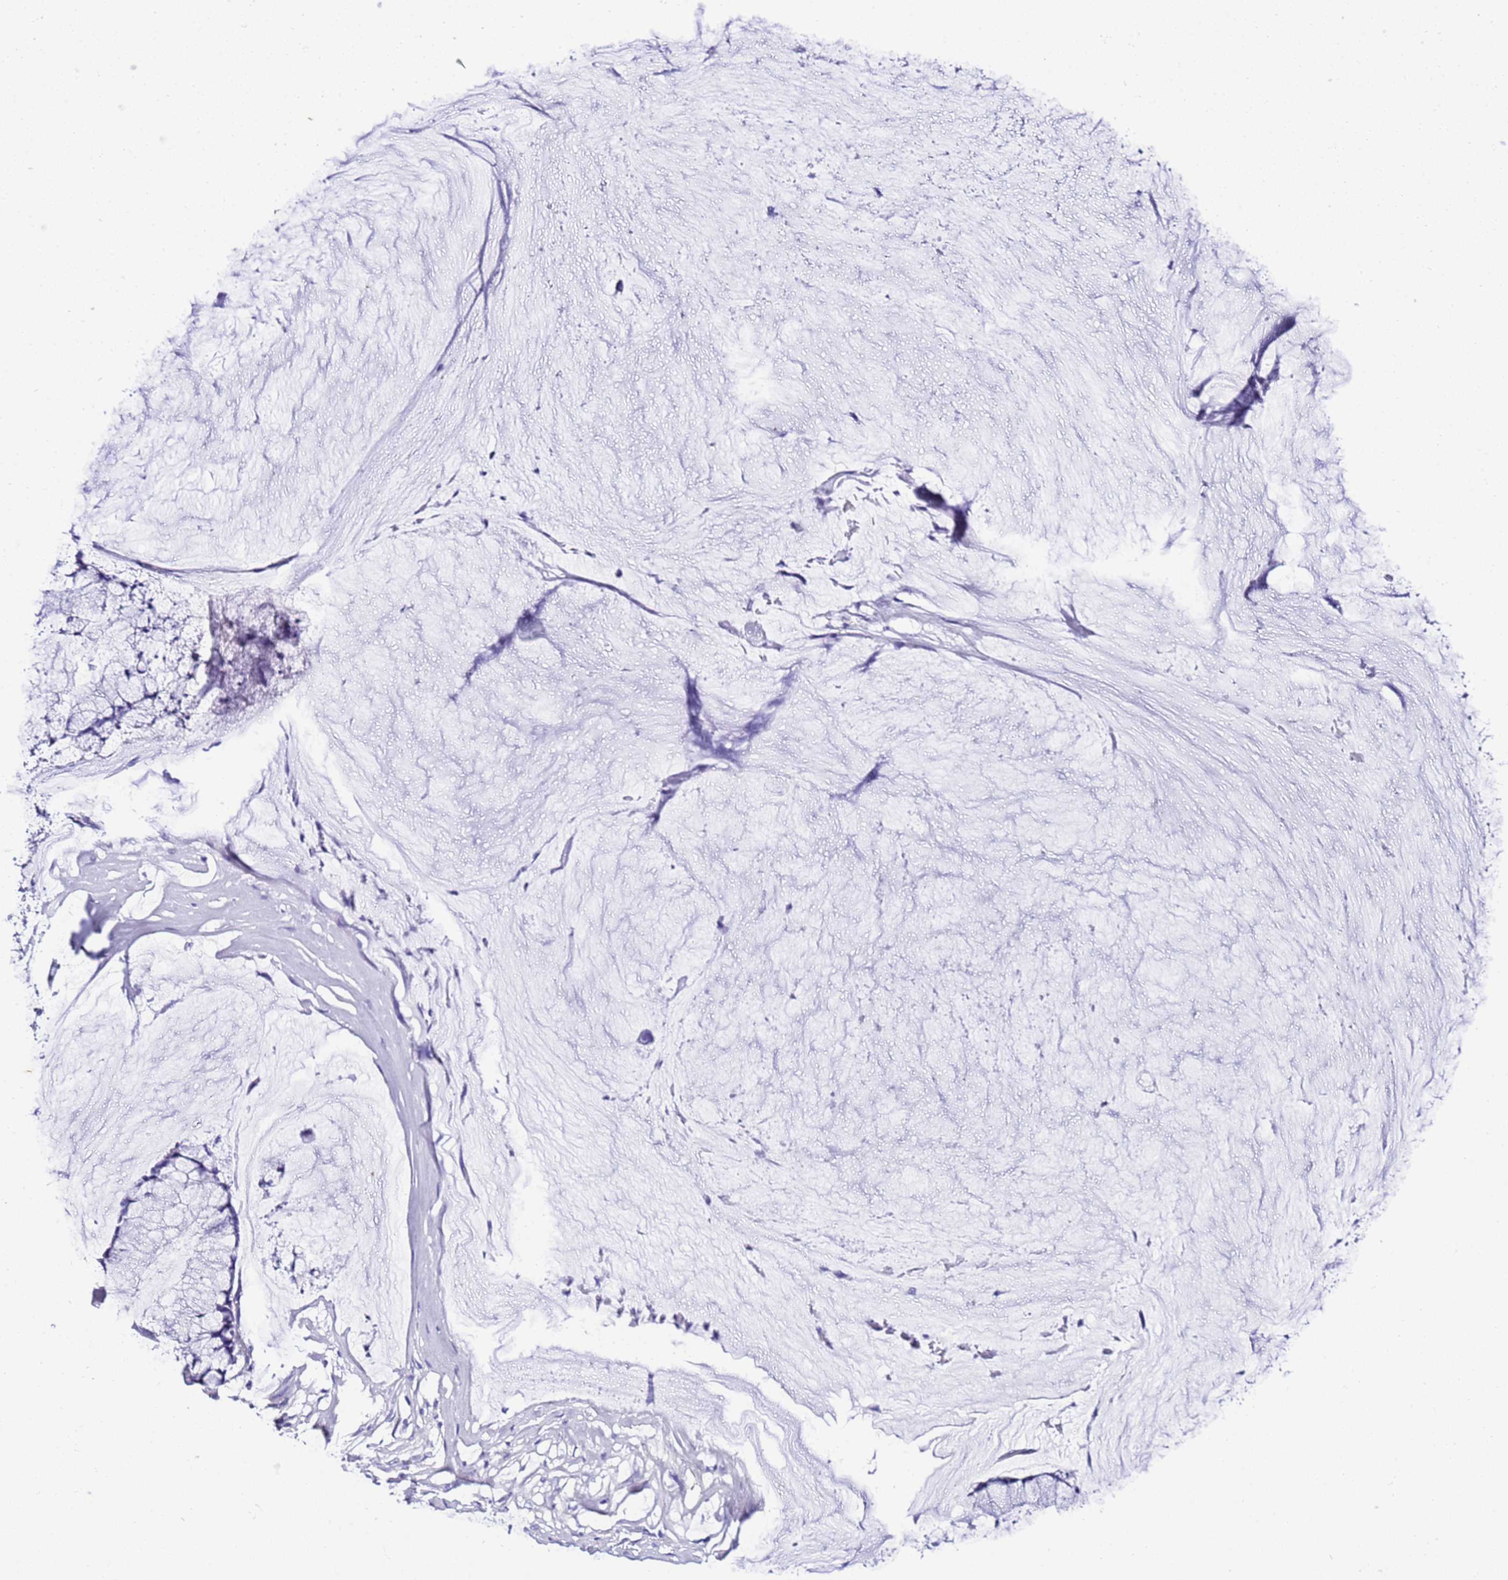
{"staining": {"intensity": "negative", "quantity": "none", "location": "none"}, "tissue": "ovarian cancer", "cell_type": "Tumor cells", "image_type": "cancer", "snomed": [{"axis": "morphology", "description": "Cystadenocarcinoma, mucinous, NOS"}, {"axis": "topography", "description": "Ovary"}], "caption": "DAB immunohistochemical staining of mucinous cystadenocarcinoma (ovarian) reveals no significant staining in tumor cells.", "gene": "ZNF417", "patient": {"sex": "female", "age": 42}}